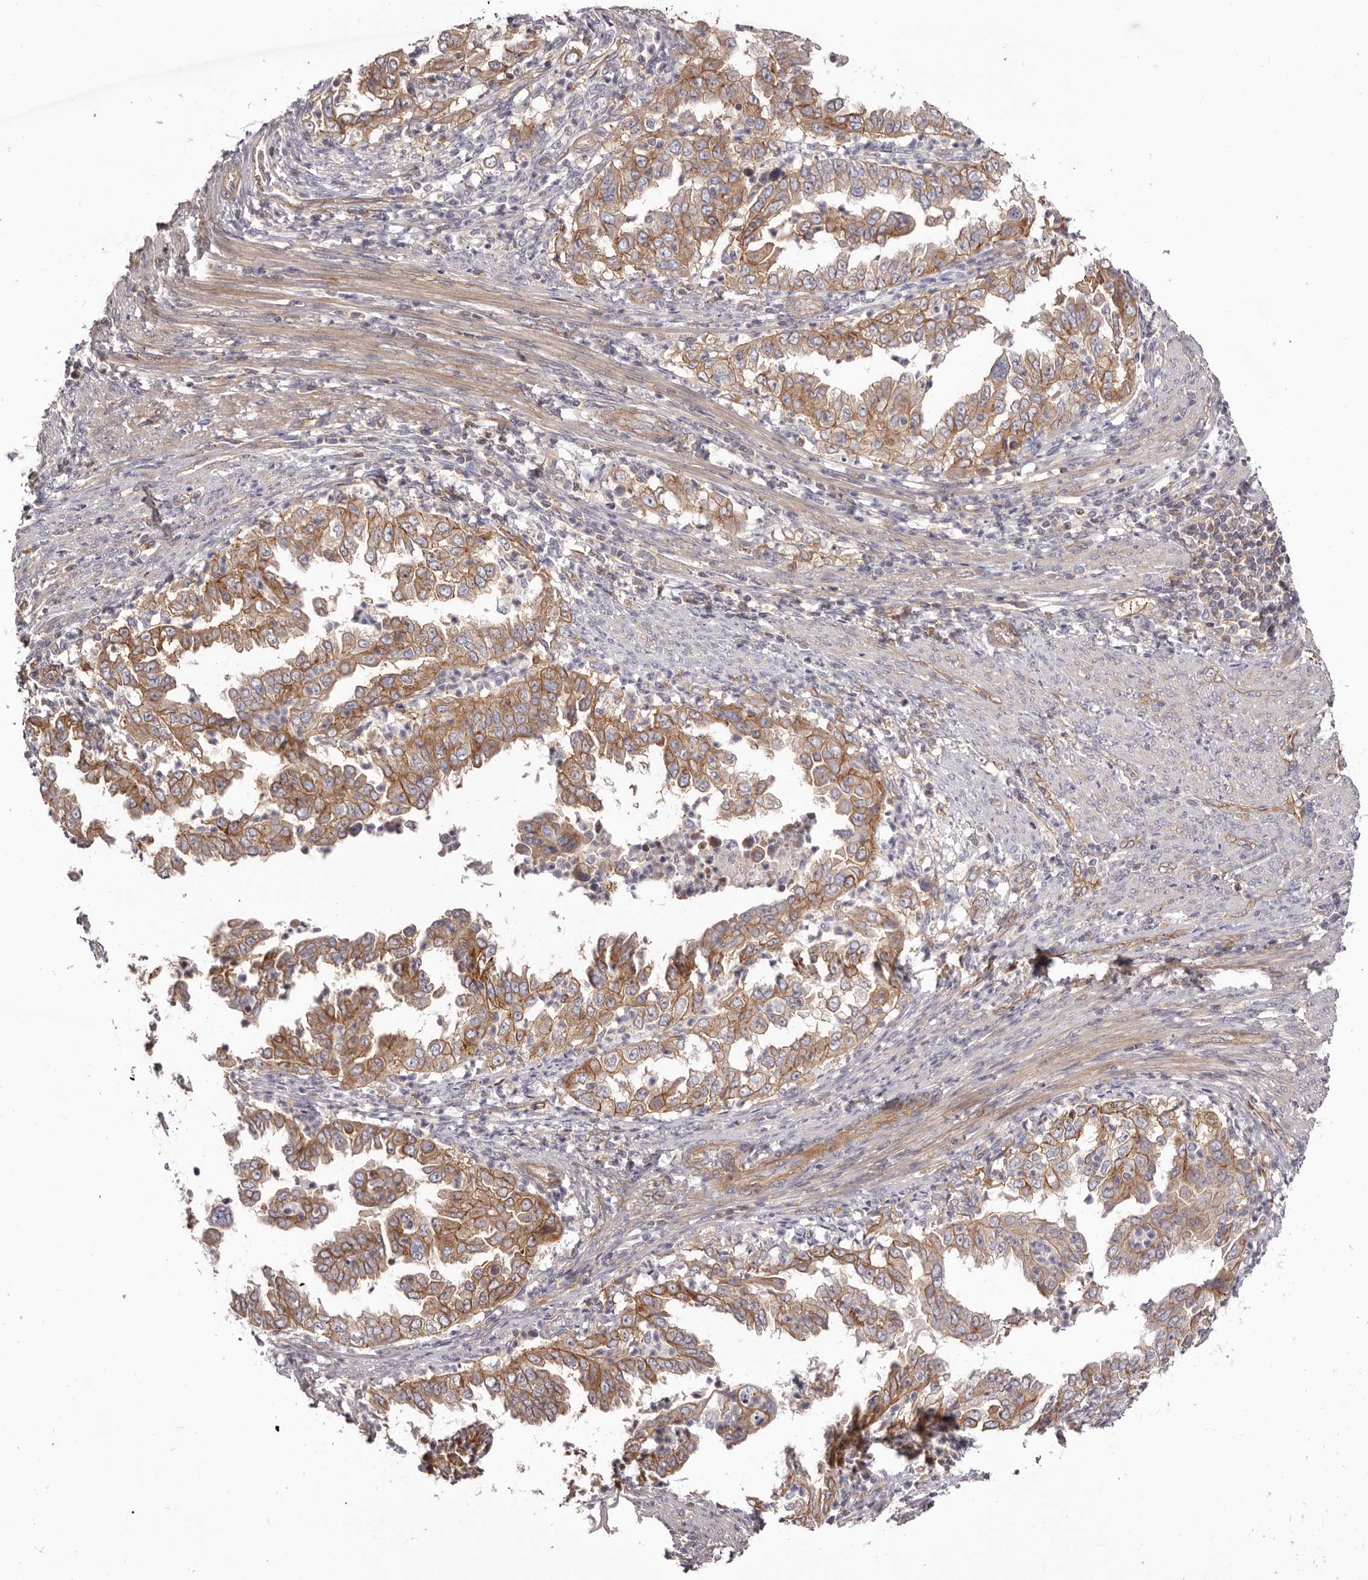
{"staining": {"intensity": "moderate", "quantity": ">75%", "location": "cytoplasmic/membranous"}, "tissue": "endometrial cancer", "cell_type": "Tumor cells", "image_type": "cancer", "snomed": [{"axis": "morphology", "description": "Adenocarcinoma, NOS"}, {"axis": "topography", "description": "Endometrium"}], "caption": "The micrograph shows a brown stain indicating the presence of a protein in the cytoplasmic/membranous of tumor cells in endometrial adenocarcinoma.", "gene": "DMRT2", "patient": {"sex": "female", "age": 85}}